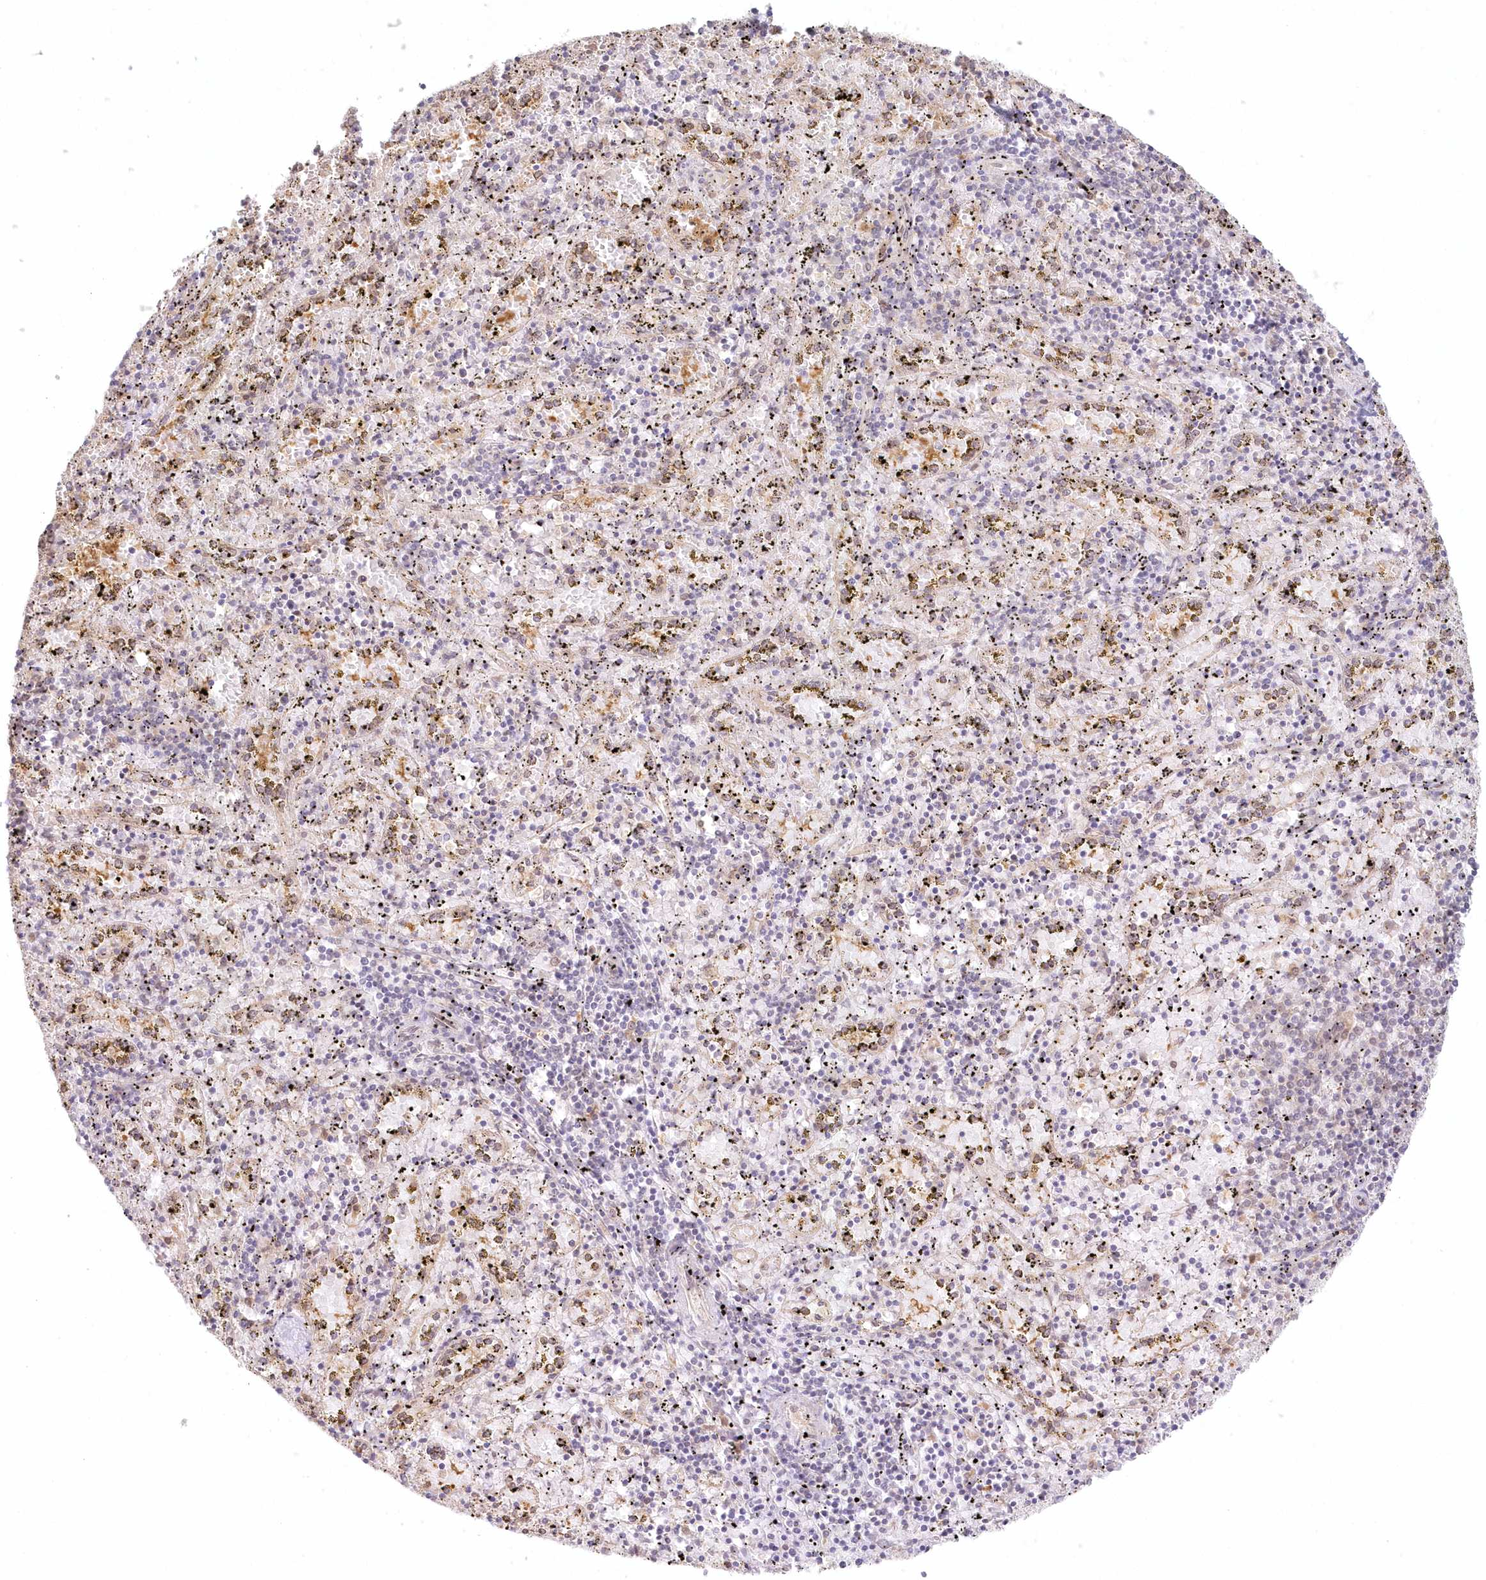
{"staining": {"intensity": "weak", "quantity": "25%-75%", "location": "cytoplasmic/membranous"}, "tissue": "spleen", "cell_type": "Cells in red pulp", "image_type": "normal", "snomed": [{"axis": "morphology", "description": "Normal tissue, NOS"}, {"axis": "topography", "description": "Spleen"}], "caption": "A micrograph showing weak cytoplasmic/membranous expression in approximately 25%-75% of cells in red pulp in normal spleen, as visualized by brown immunohistochemical staining.", "gene": "RNPEP", "patient": {"sex": "male", "age": 11}}